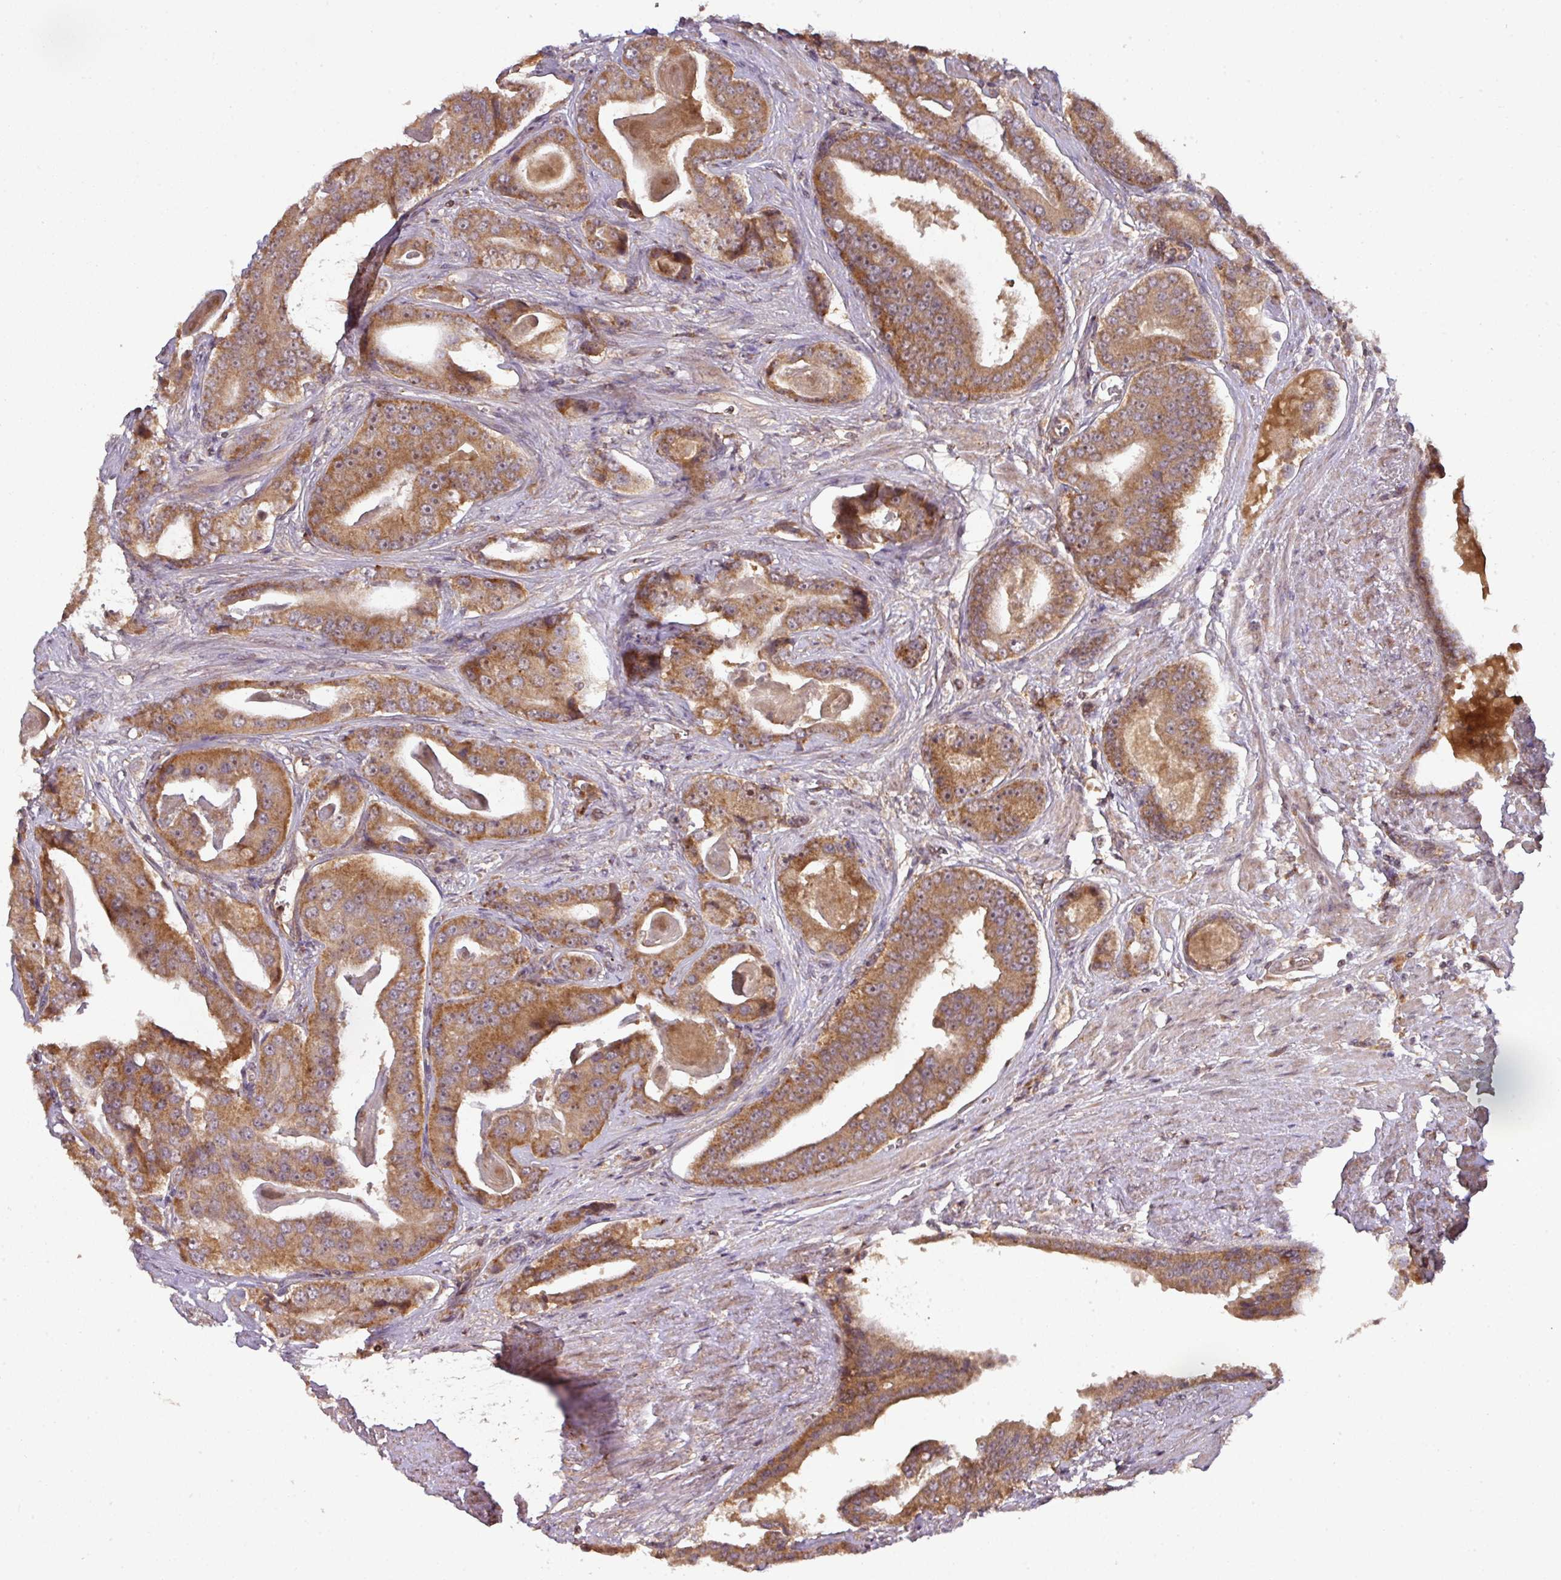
{"staining": {"intensity": "moderate", "quantity": ">75%", "location": "cytoplasmic/membranous"}, "tissue": "prostate cancer", "cell_type": "Tumor cells", "image_type": "cancer", "snomed": [{"axis": "morphology", "description": "Adenocarcinoma, High grade"}, {"axis": "topography", "description": "Prostate"}], "caption": "Prostate high-grade adenocarcinoma tissue shows moderate cytoplasmic/membranous positivity in about >75% of tumor cells", "gene": "MRRF", "patient": {"sex": "male", "age": 71}}